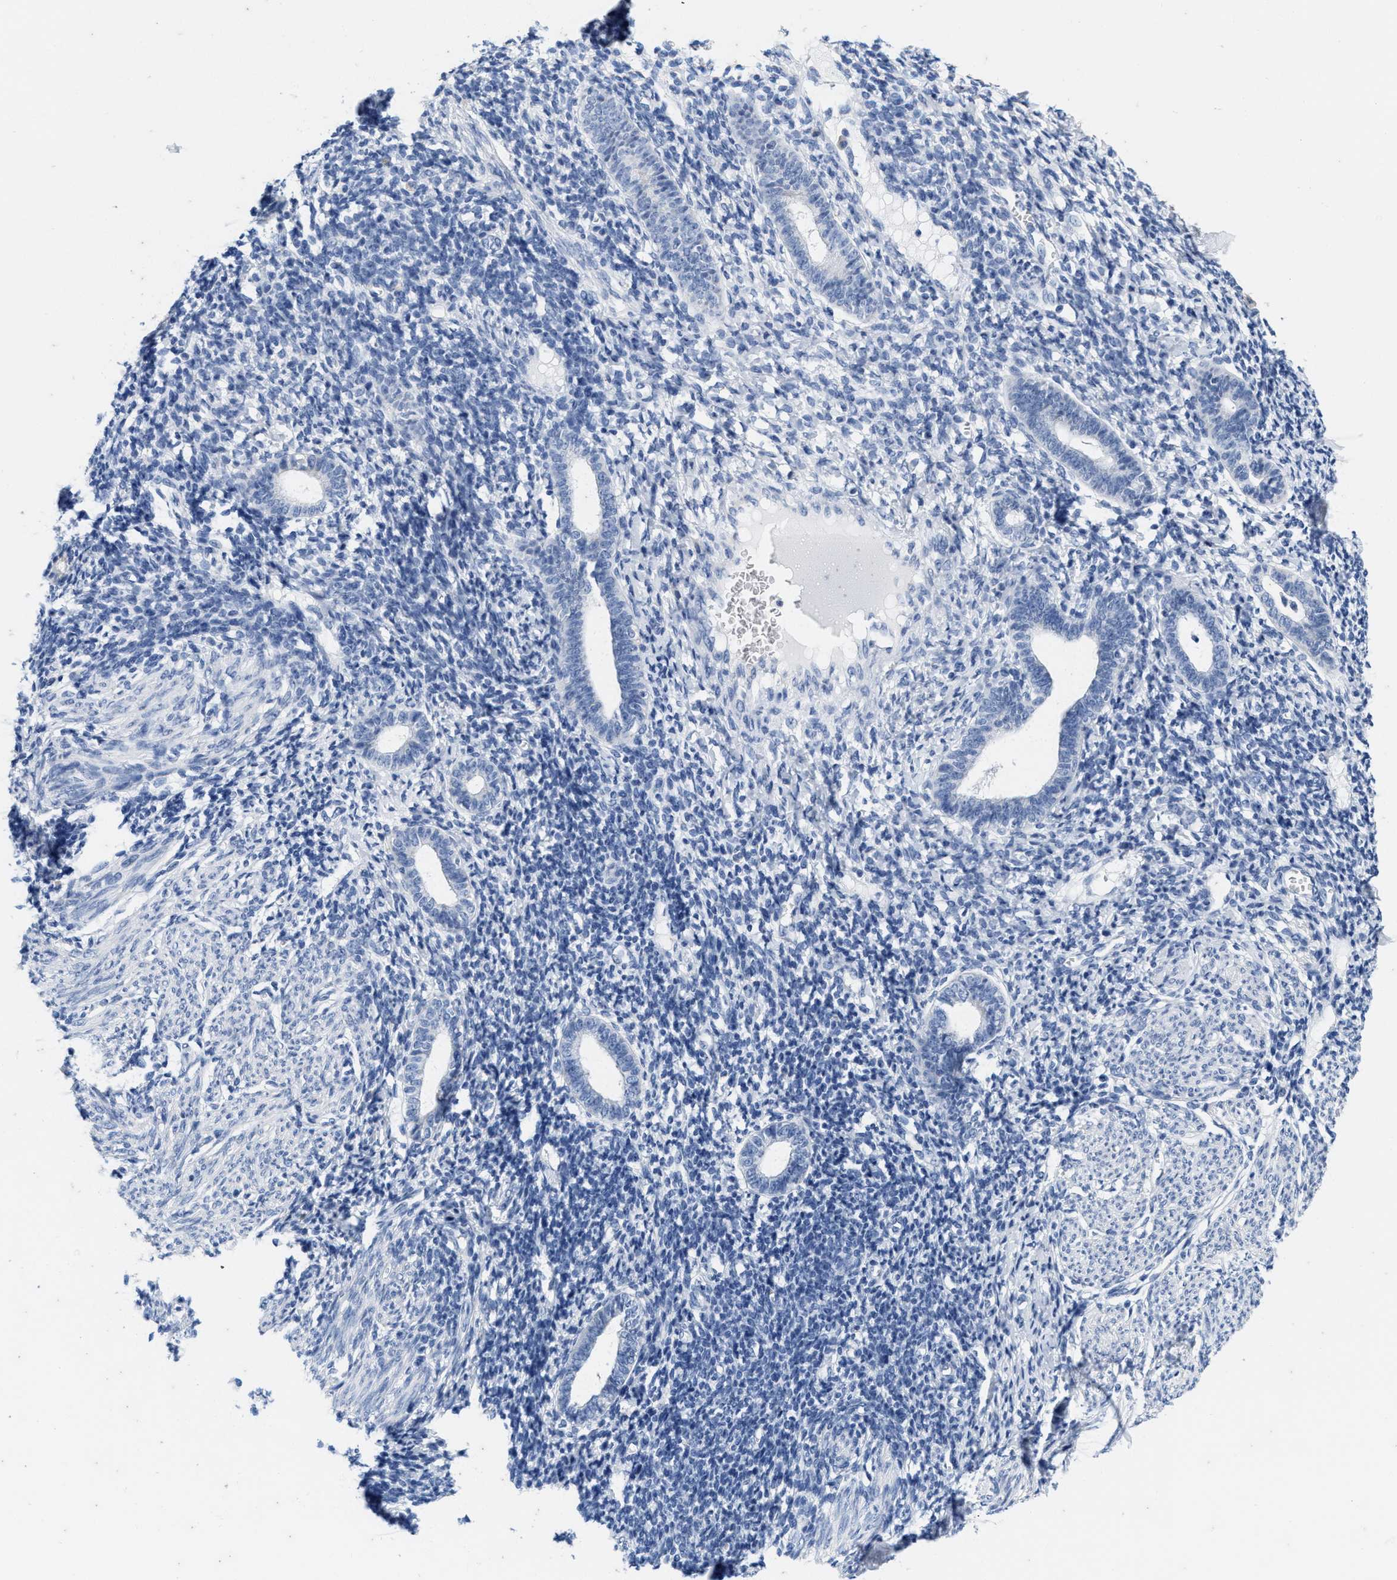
{"staining": {"intensity": "negative", "quantity": "none", "location": "none"}, "tissue": "endometrium", "cell_type": "Cells in endometrial stroma", "image_type": "normal", "snomed": [{"axis": "morphology", "description": "Normal tissue, NOS"}, {"axis": "morphology", "description": "Adenocarcinoma, NOS"}, {"axis": "topography", "description": "Endometrium"}], "caption": "Cells in endometrial stroma are negative for protein expression in unremarkable human endometrium. Nuclei are stained in blue.", "gene": "ABCB11", "patient": {"sex": "female", "age": 57}}